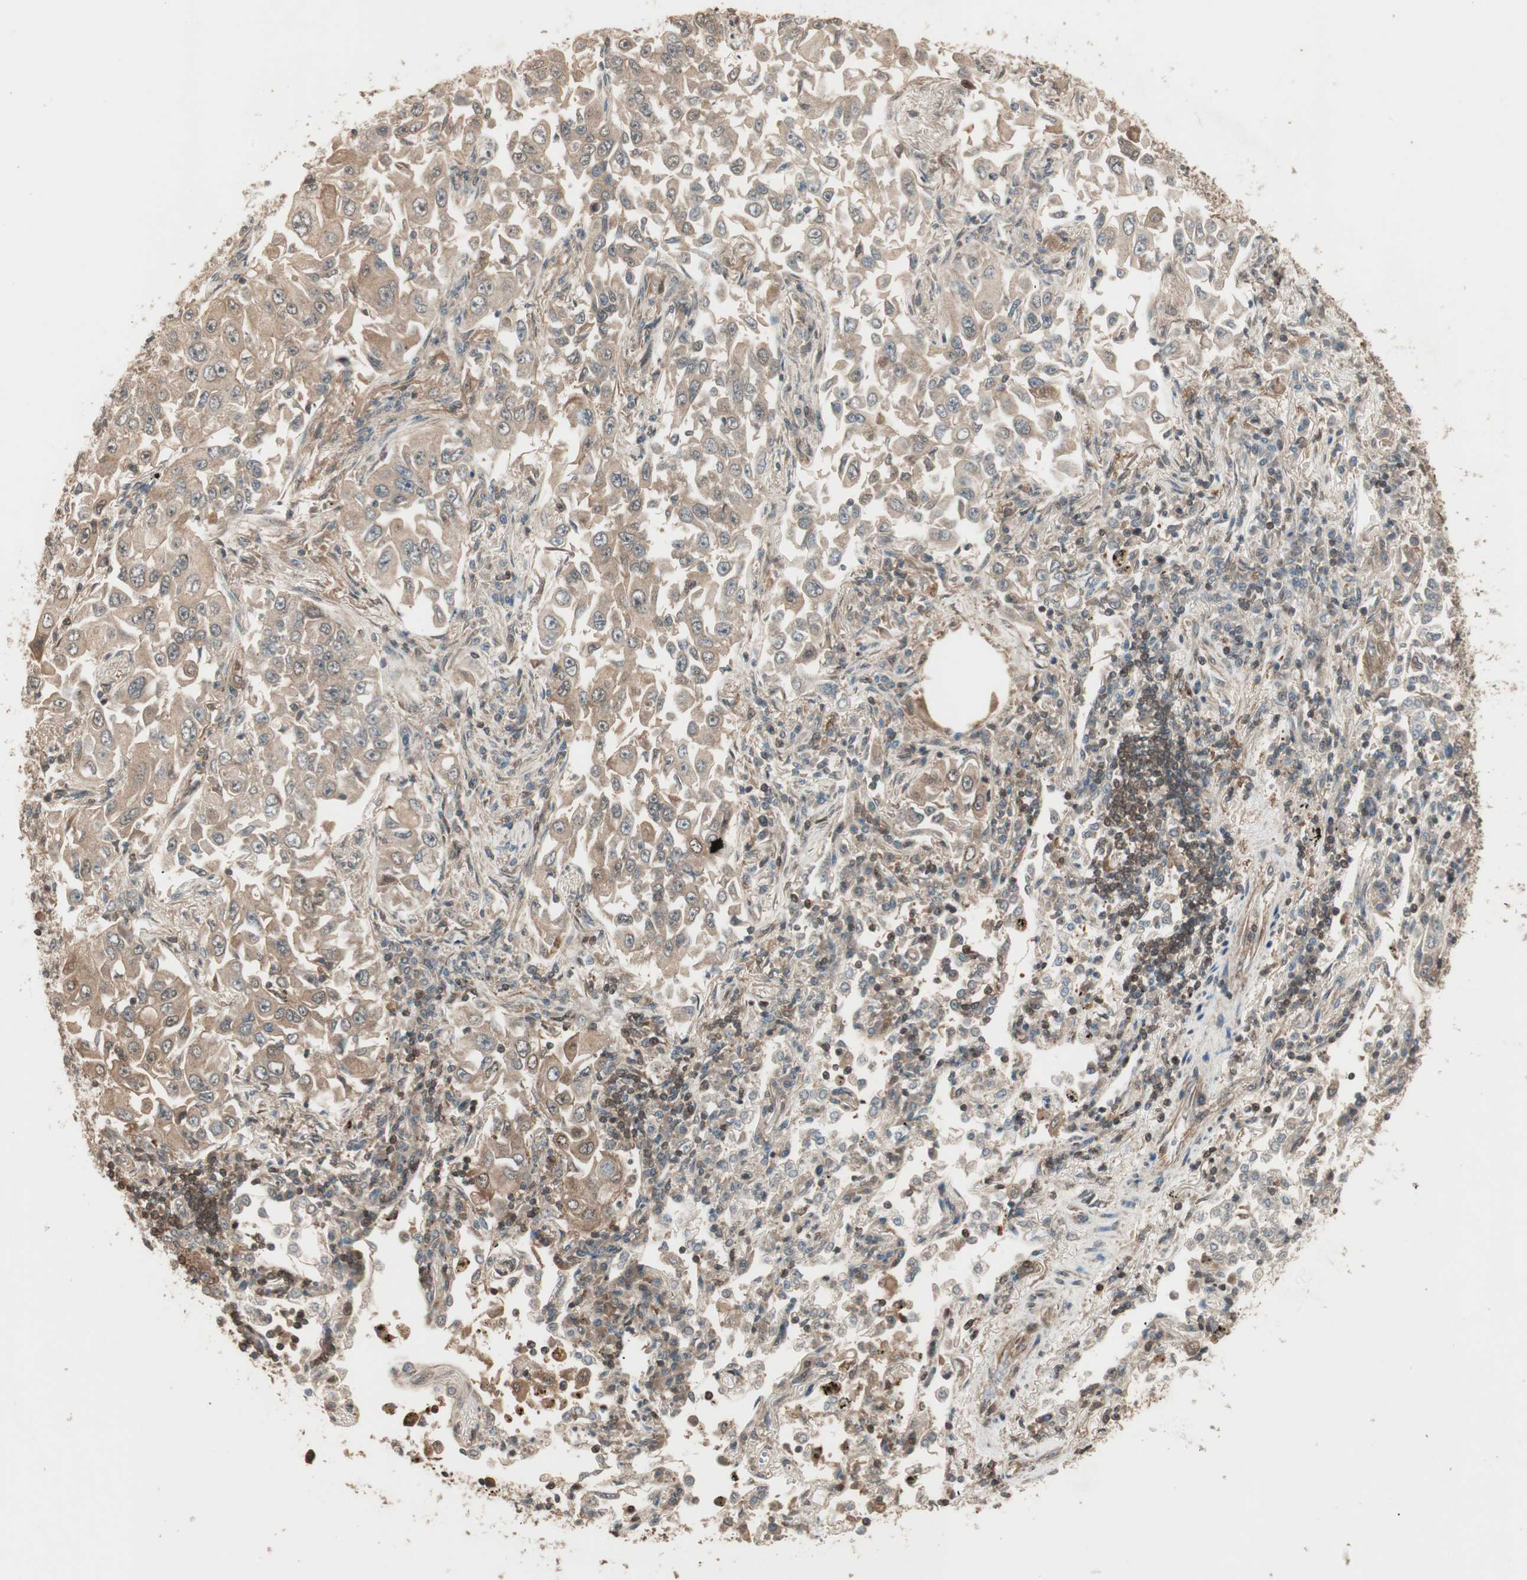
{"staining": {"intensity": "moderate", "quantity": ">75%", "location": "cytoplasmic/membranous"}, "tissue": "lung cancer", "cell_type": "Tumor cells", "image_type": "cancer", "snomed": [{"axis": "morphology", "description": "Adenocarcinoma, NOS"}, {"axis": "topography", "description": "Lung"}], "caption": "A photomicrograph of lung cancer (adenocarcinoma) stained for a protein demonstrates moderate cytoplasmic/membranous brown staining in tumor cells.", "gene": "CNOT4", "patient": {"sex": "male", "age": 84}}